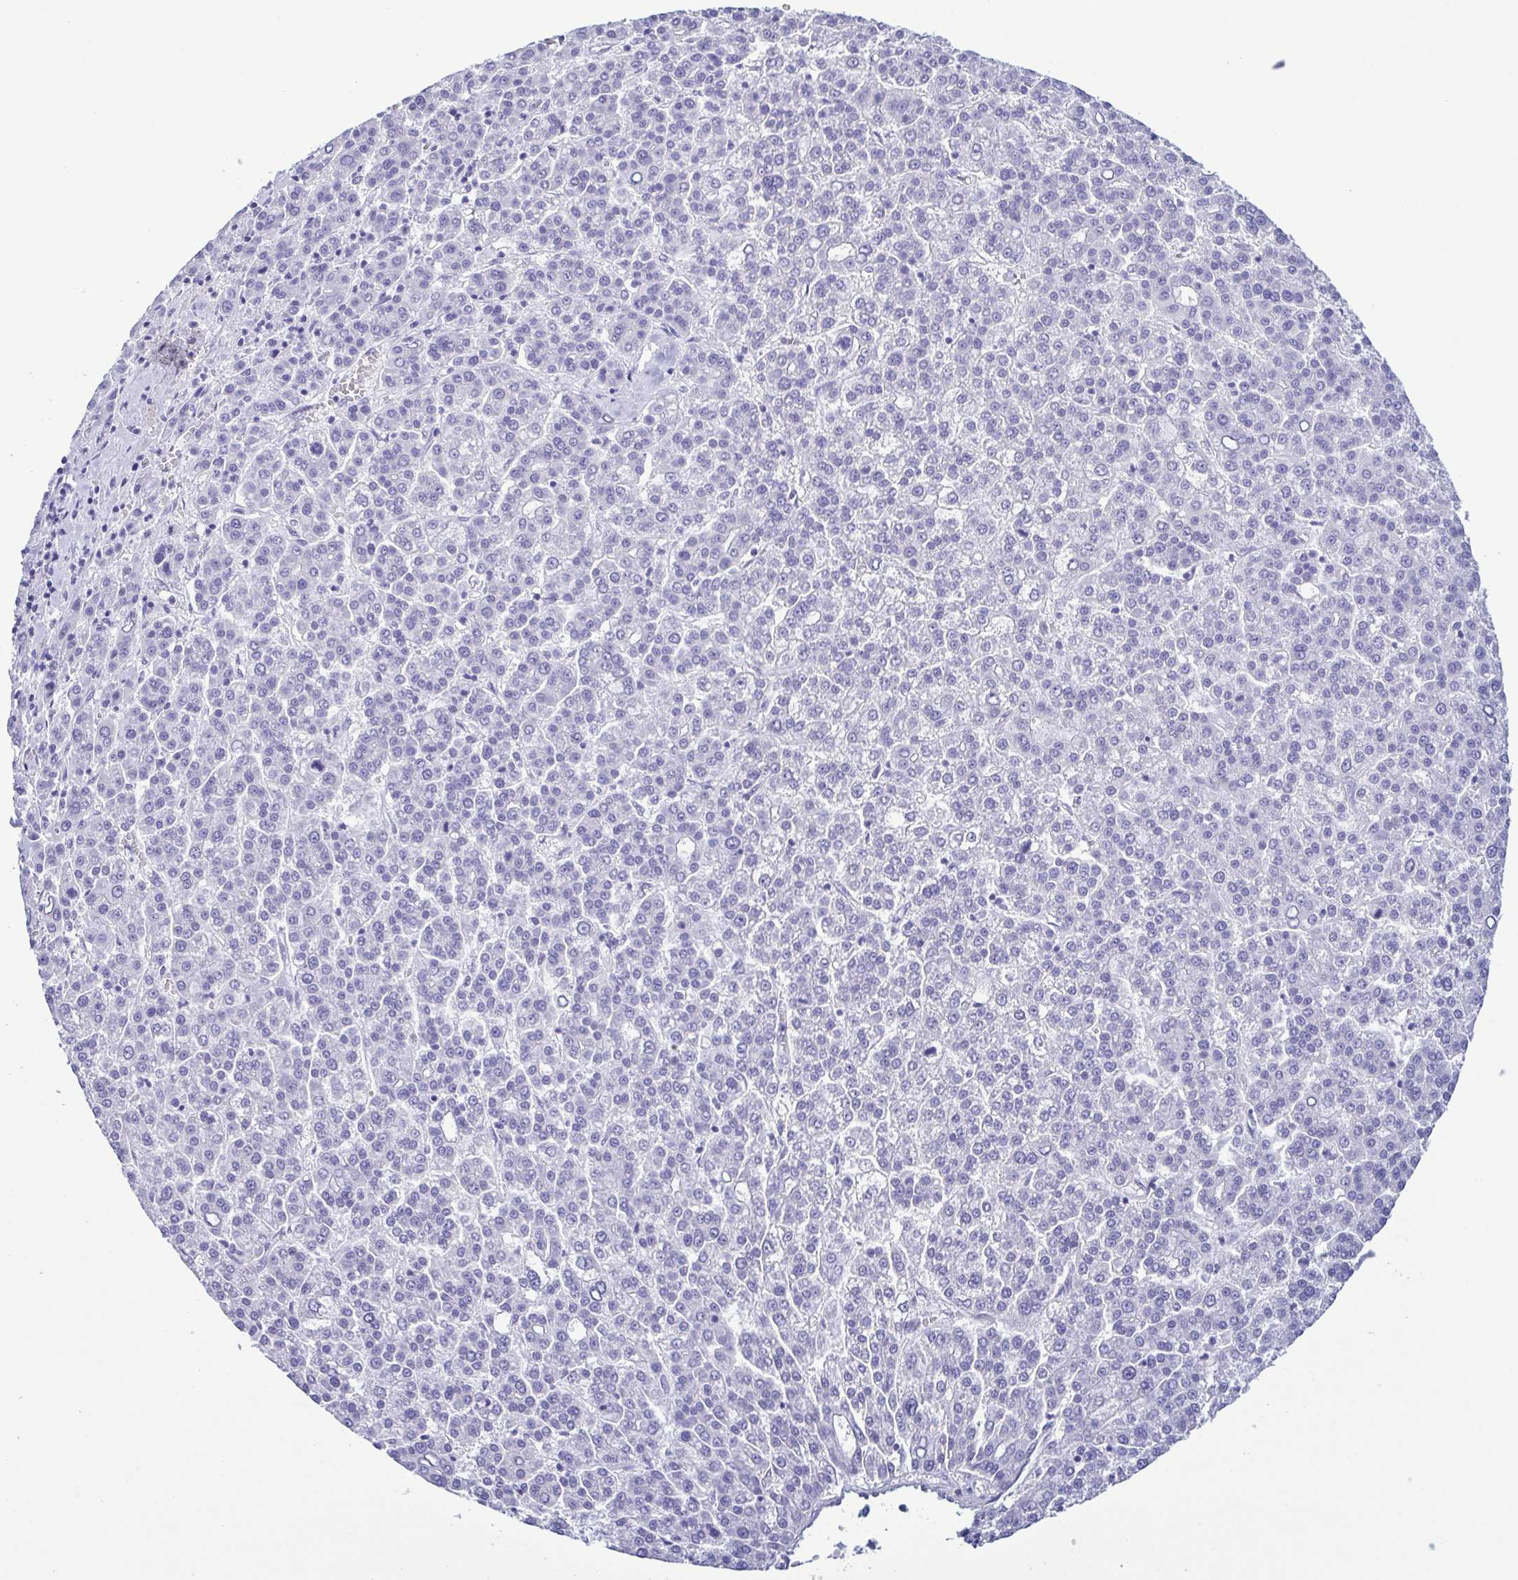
{"staining": {"intensity": "negative", "quantity": "none", "location": "none"}, "tissue": "liver cancer", "cell_type": "Tumor cells", "image_type": "cancer", "snomed": [{"axis": "morphology", "description": "Carcinoma, Hepatocellular, NOS"}, {"axis": "topography", "description": "Liver"}], "caption": "Tumor cells show no significant protein expression in liver cancer (hepatocellular carcinoma). The staining was performed using DAB to visualize the protein expression in brown, while the nuclei were stained in blue with hematoxylin (Magnification: 20x).", "gene": "SUGP2", "patient": {"sex": "female", "age": 58}}